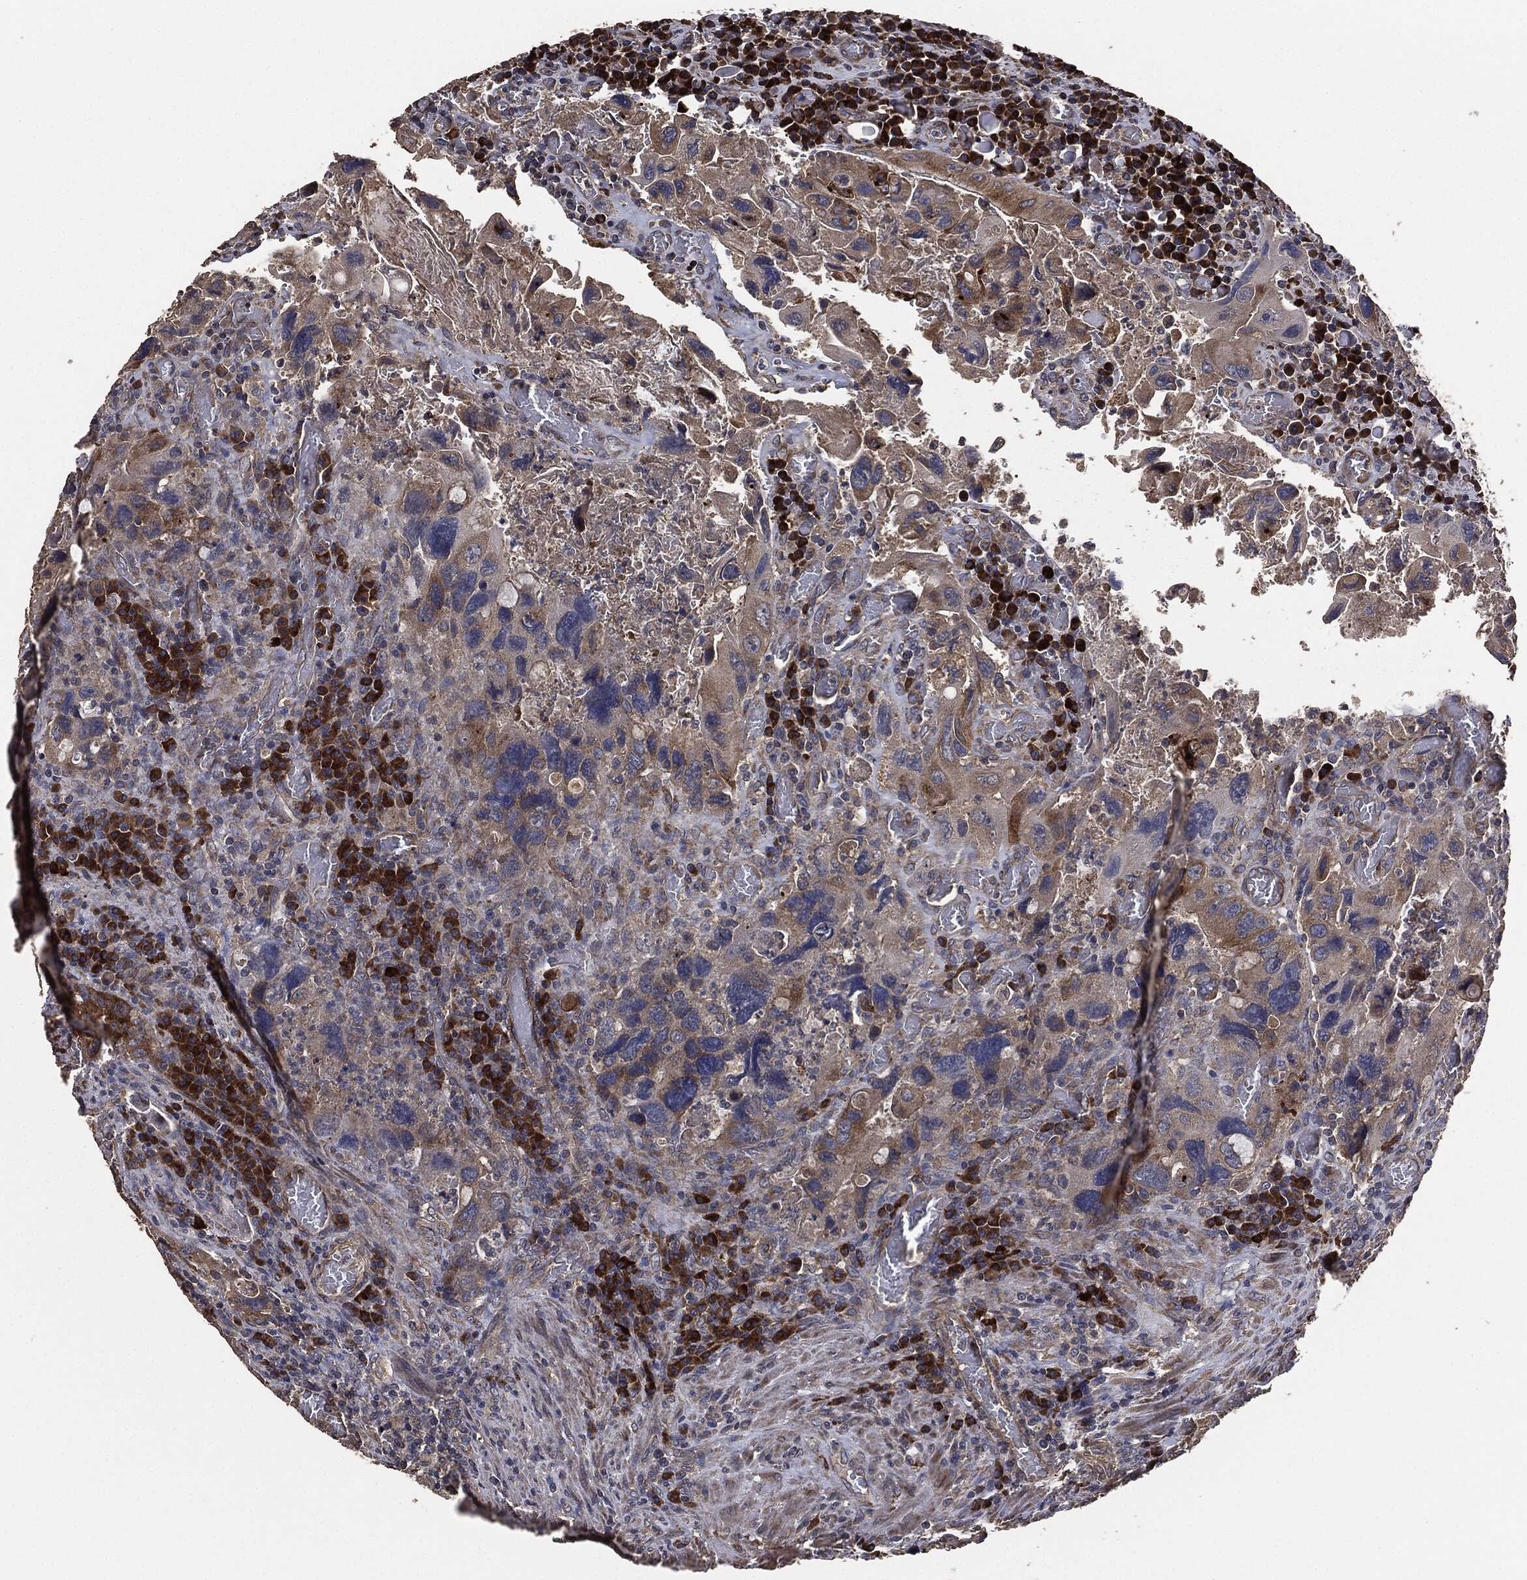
{"staining": {"intensity": "strong", "quantity": "<25%", "location": "cytoplasmic/membranous"}, "tissue": "colorectal cancer", "cell_type": "Tumor cells", "image_type": "cancer", "snomed": [{"axis": "morphology", "description": "Adenocarcinoma, NOS"}, {"axis": "topography", "description": "Rectum"}], "caption": "IHC histopathology image of colorectal adenocarcinoma stained for a protein (brown), which displays medium levels of strong cytoplasmic/membranous staining in about <25% of tumor cells.", "gene": "STK3", "patient": {"sex": "male", "age": 62}}